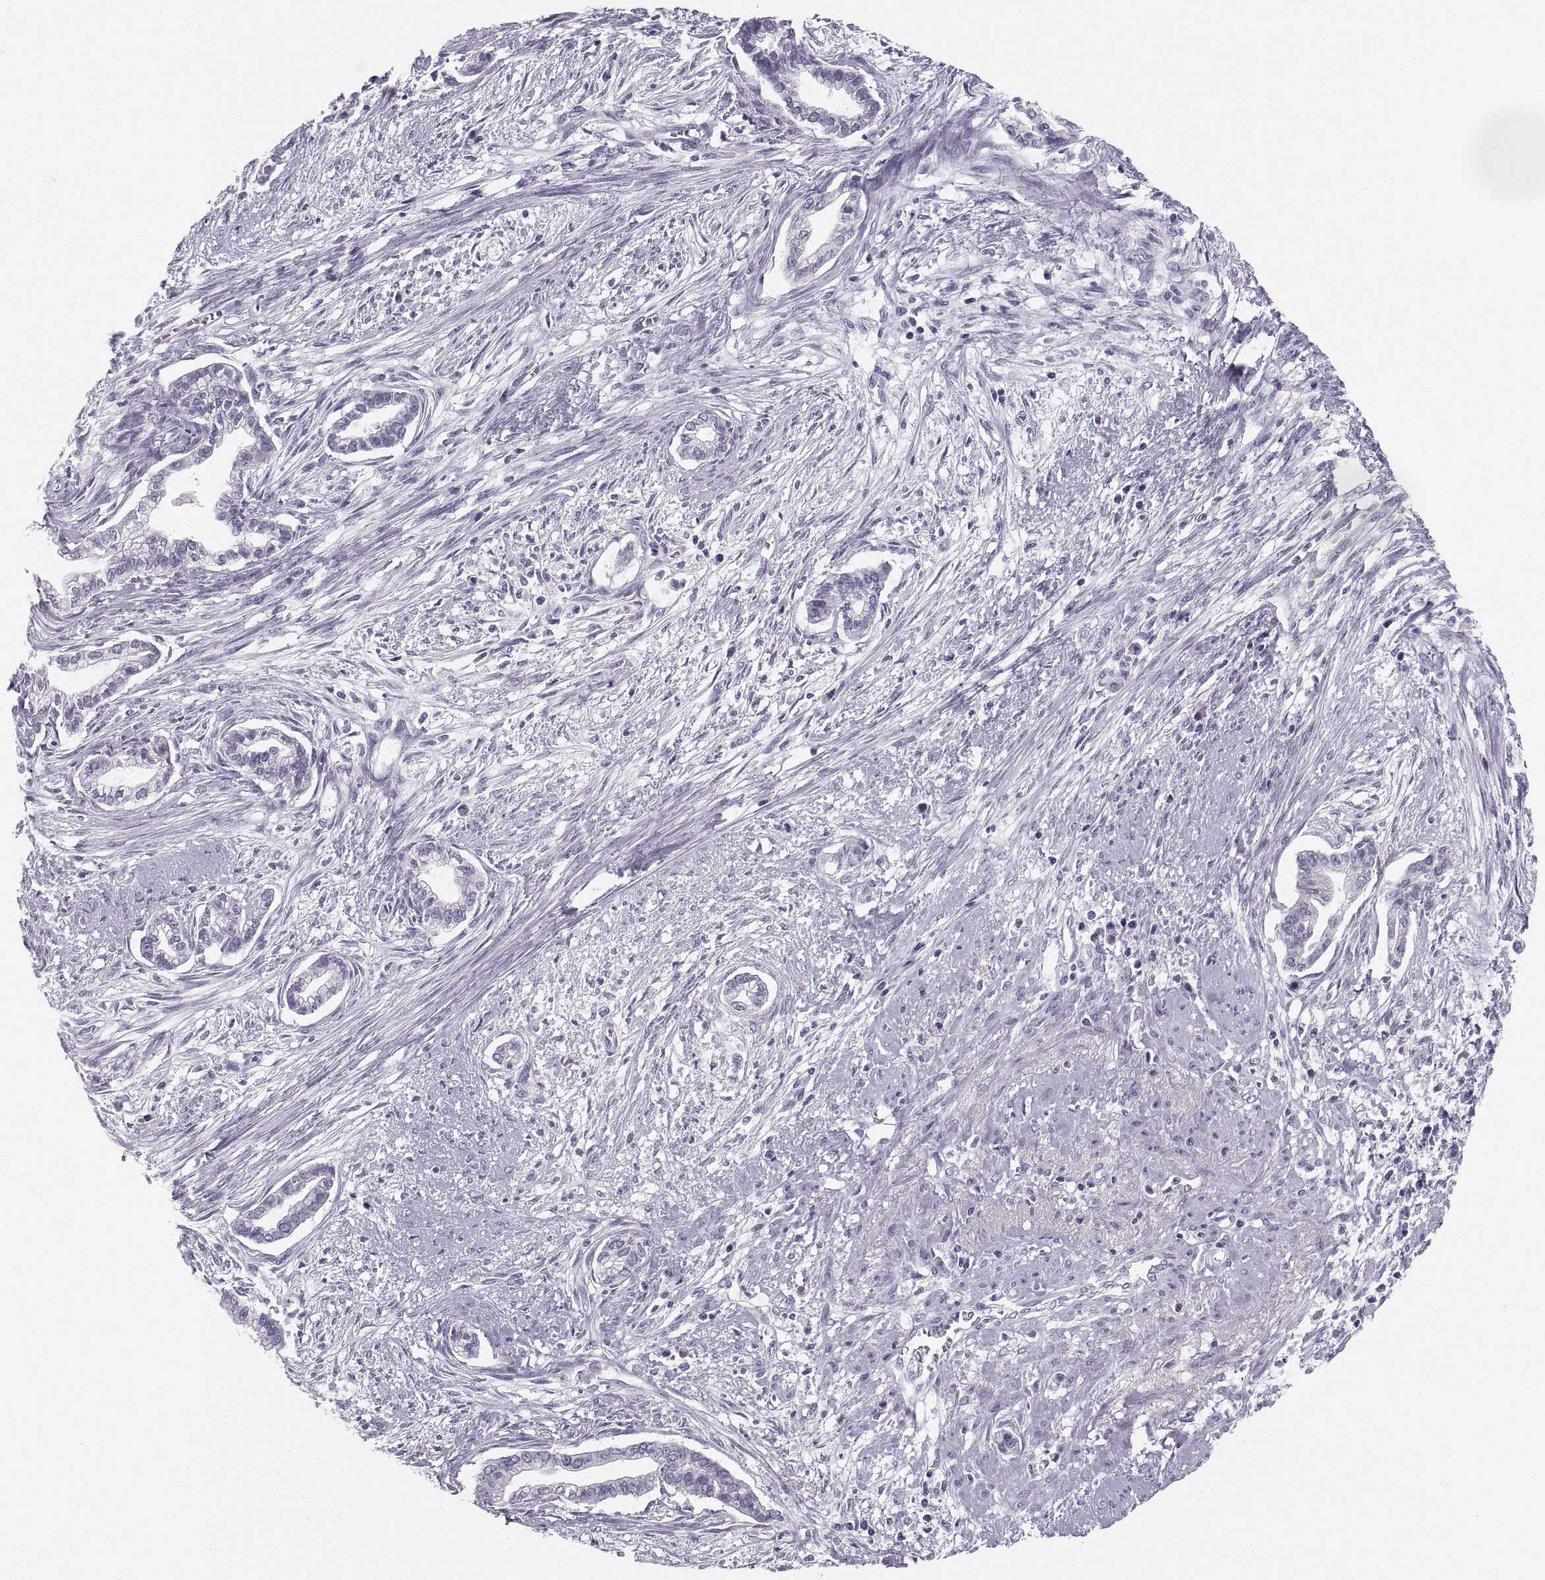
{"staining": {"intensity": "negative", "quantity": "none", "location": "none"}, "tissue": "cervical cancer", "cell_type": "Tumor cells", "image_type": "cancer", "snomed": [{"axis": "morphology", "description": "Adenocarcinoma, NOS"}, {"axis": "topography", "description": "Cervix"}], "caption": "There is no significant positivity in tumor cells of adenocarcinoma (cervical).", "gene": "SLC22A6", "patient": {"sex": "female", "age": 62}}